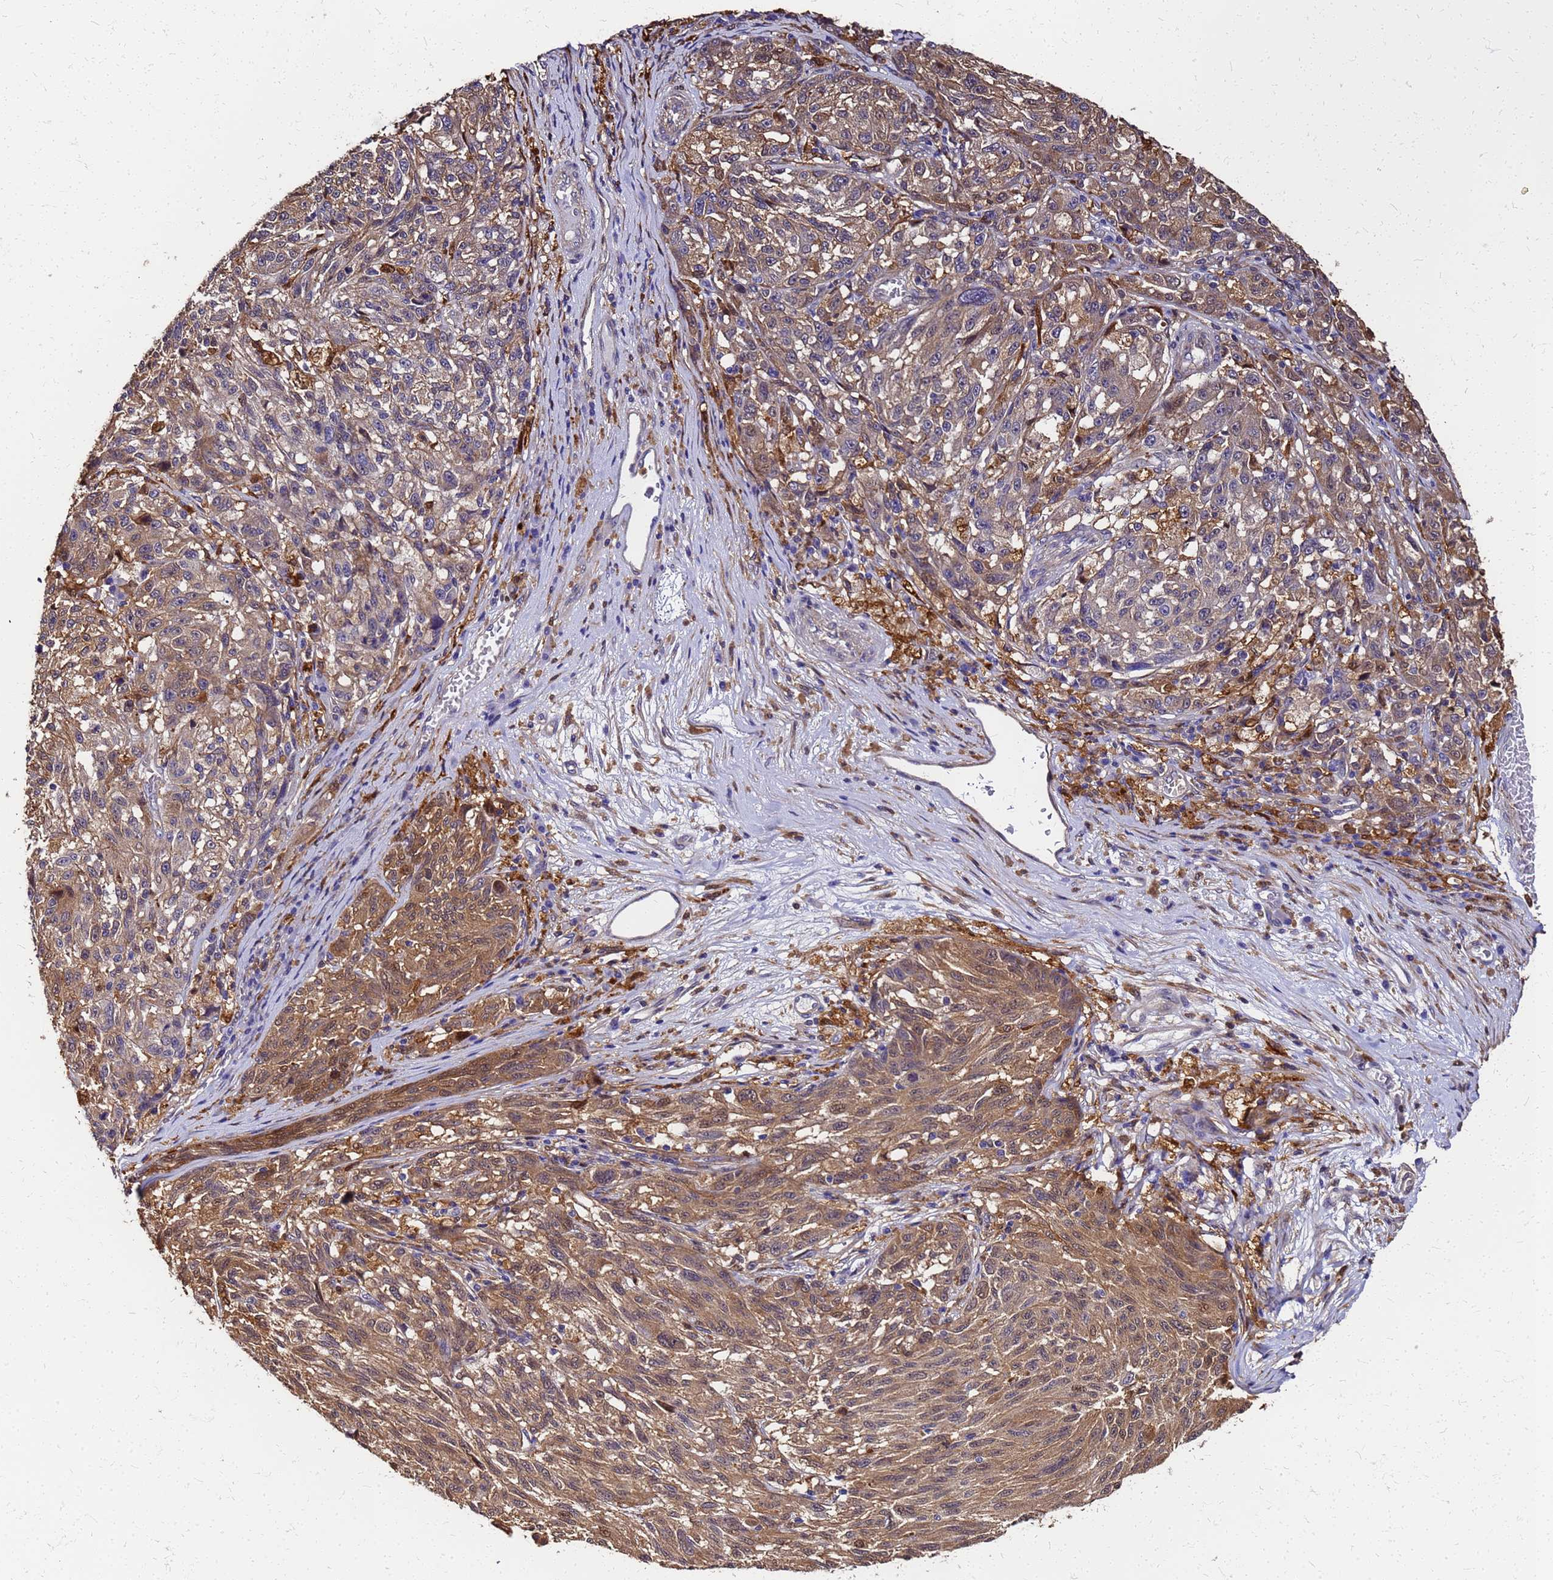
{"staining": {"intensity": "moderate", "quantity": "25%-75%", "location": "cytoplasmic/membranous"}, "tissue": "melanoma", "cell_type": "Tumor cells", "image_type": "cancer", "snomed": [{"axis": "morphology", "description": "Malignant melanoma, NOS"}, {"axis": "topography", "description": "Skin"}], "caption": "DAB (3,3'-diaminobenzidine) immunohistochemical staining of human melanoma displays moderate cytoplasmic/membranous protein expression in about 25%-75% of tumor cells.", "gene": "S100A11", "patient": {"sex": "male", "age": 53}}